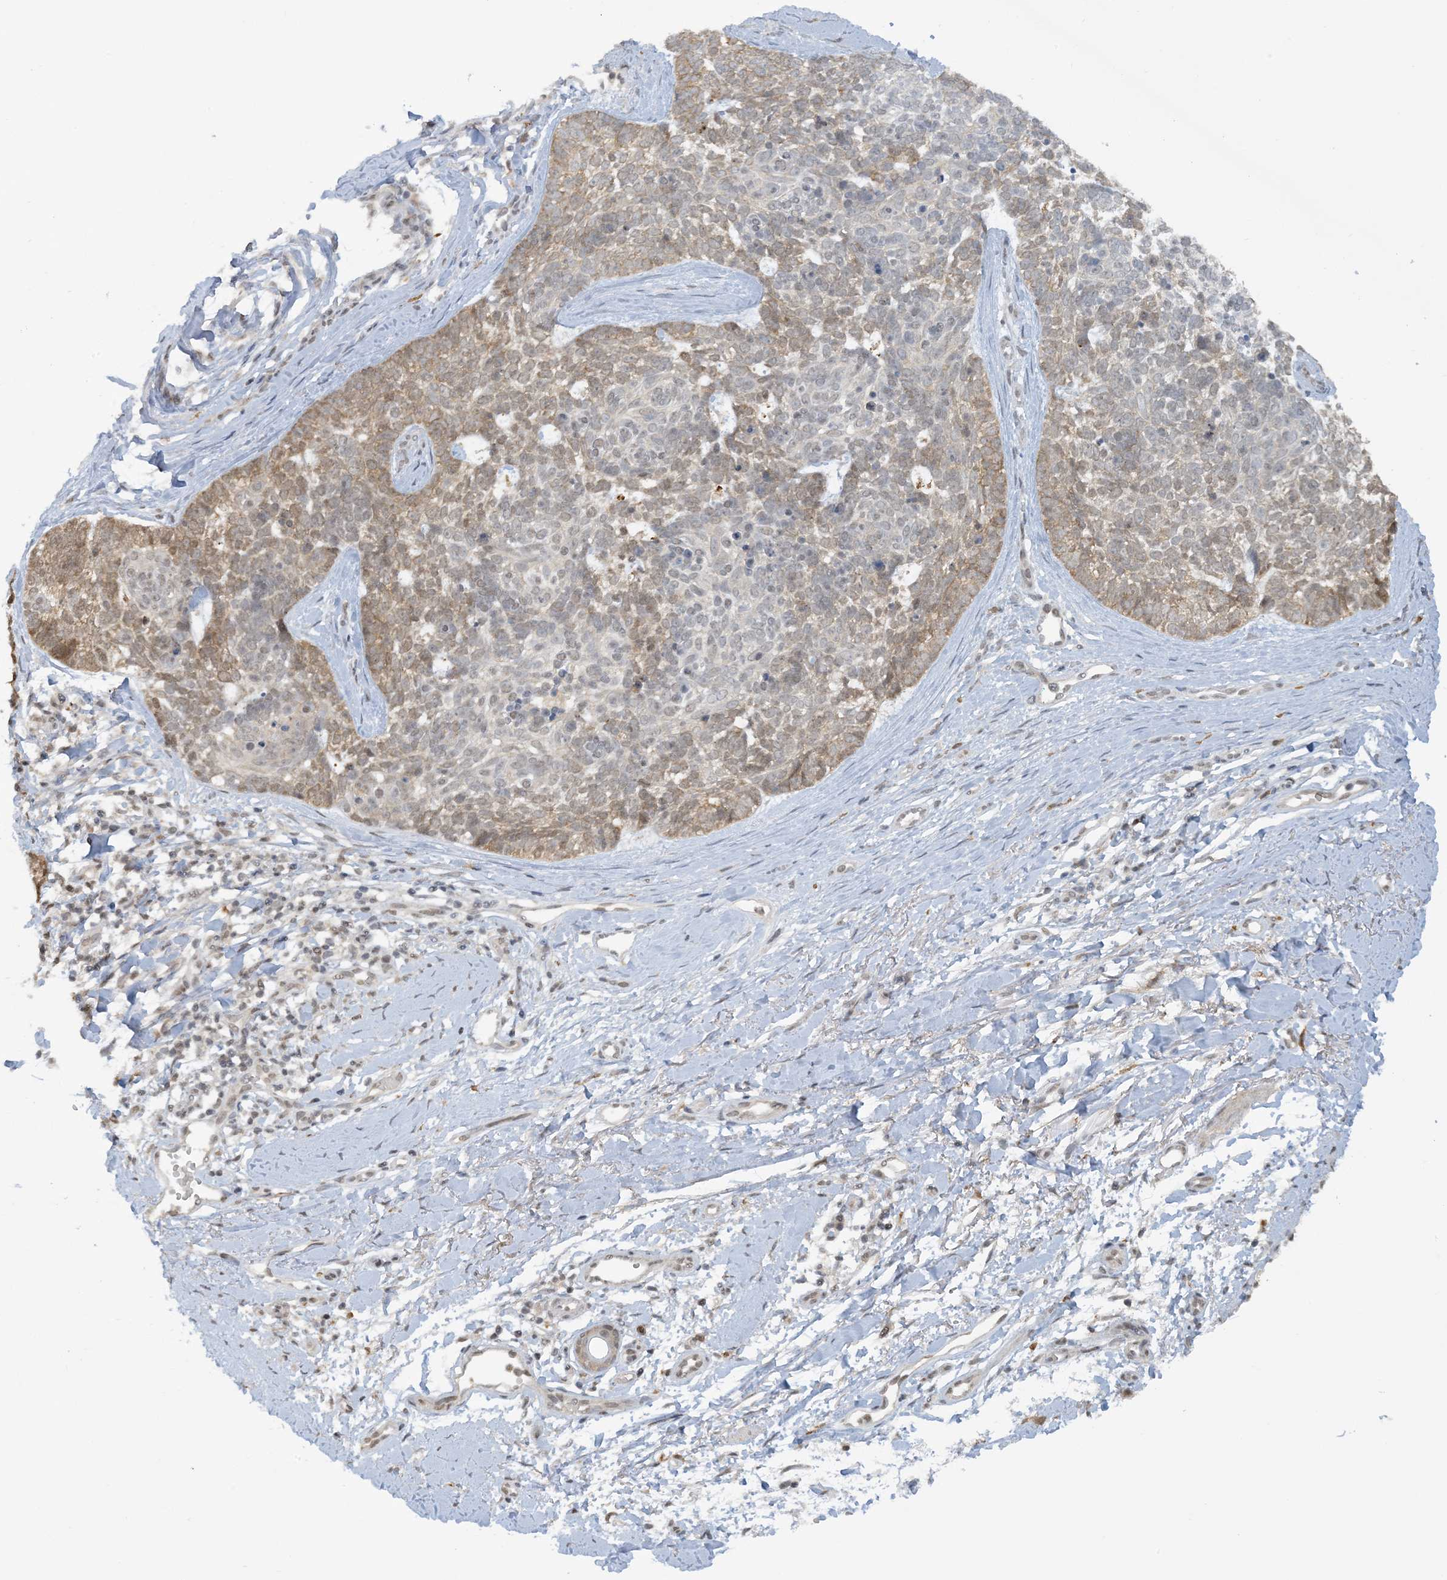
{"staining": {"intensity": "moderate", "quantity": "25%-75%", "location": "cytoplasmic/membranous"}, "tissue": "skin cancer", "cell_type": "Tumor cells", "image_type": "cancer", "snomed": [{"axis": "morphology", "description": "Basal cell carcinoma"}, {"axis": "topography", "description": "Skin"}], "caption": "The immunohistochemical stain highlights moderate cytoplasmic/membranous staining in tumor cells of skin basal cell carcinoma tissue.", "gene": "ACYP2", "patient": {"sex": "female", "age": 81}}